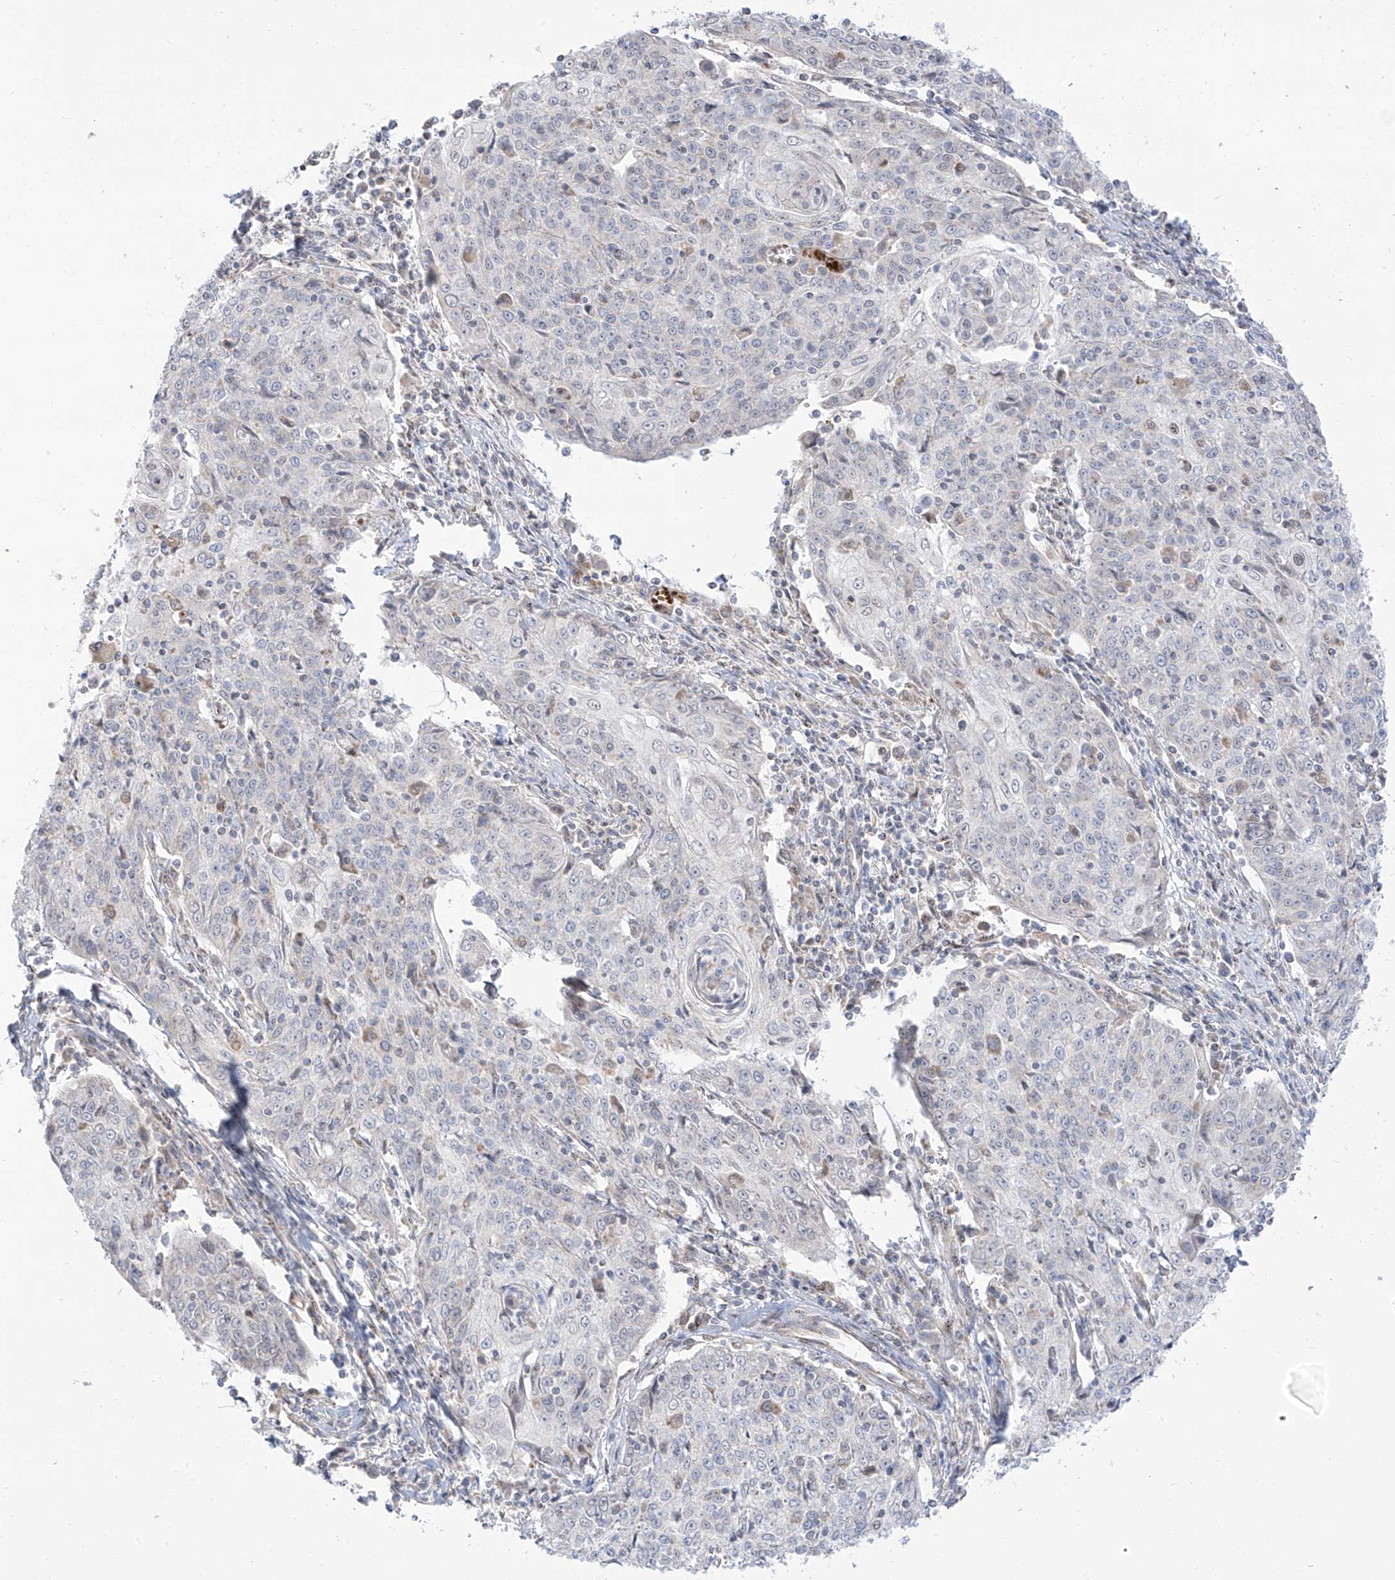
{"staining": {"intensity": "negative", "quantity": "none", "location": "none"}, "tissue": "cervical cancer", "cell_type": "Tumor cells", "image_type": "cancer", "snomed": [{"axis": "morphology", "description": "Squamous cell carcinoma, NOS"}, {"axis": "topography", "description": "Cervix"}], "caption": "Protein analysis of cervical cancer (squamous cell carcinoma) shows no significant expression in tumor cells.", "gene": "ARHGEF40", "patient": {"sex": "female", "age": 48}}